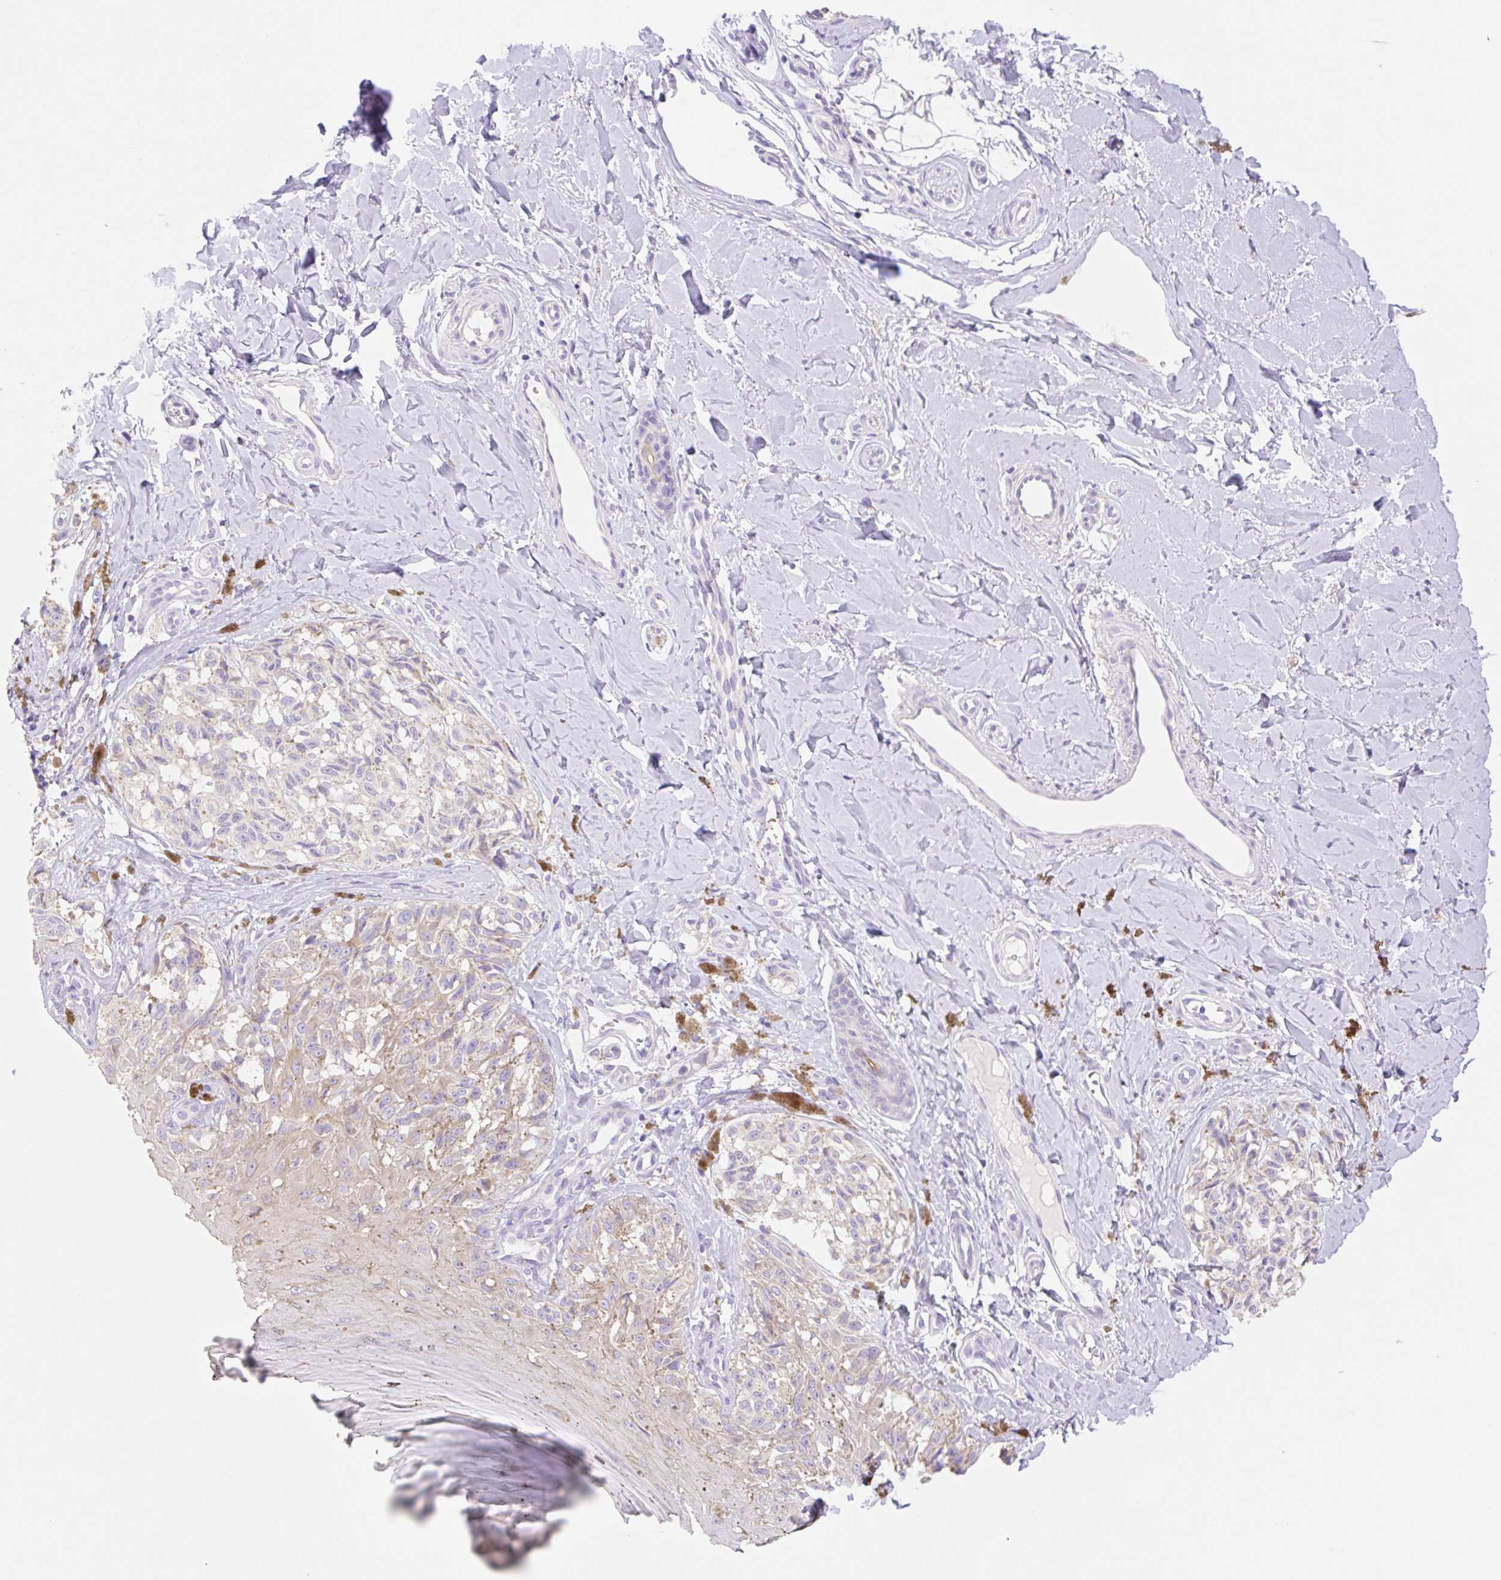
{"staining": {"intensity": "weak", "quantity": "25%-75%", "location": "cytoplasmic/membranous"}, "tissue": "melanoma", "cell_type": "Tumor cells", "image_type": "cancer", "snomed": [{"axis": "morphology", "description": "Malignant melanoma, NOS"}, {"axis": "topography", "description": "Skin"}], "caption": "Immunohistochemistry (DAB (3,3'-diaminobenzidine)) staining of human melanoma displays weak cytoplasmic/membranous protein expression in approximately 25%-75% of tumor cells.", "gene": "COPZ2", "patient": {"sex": "female", "age": 65}}